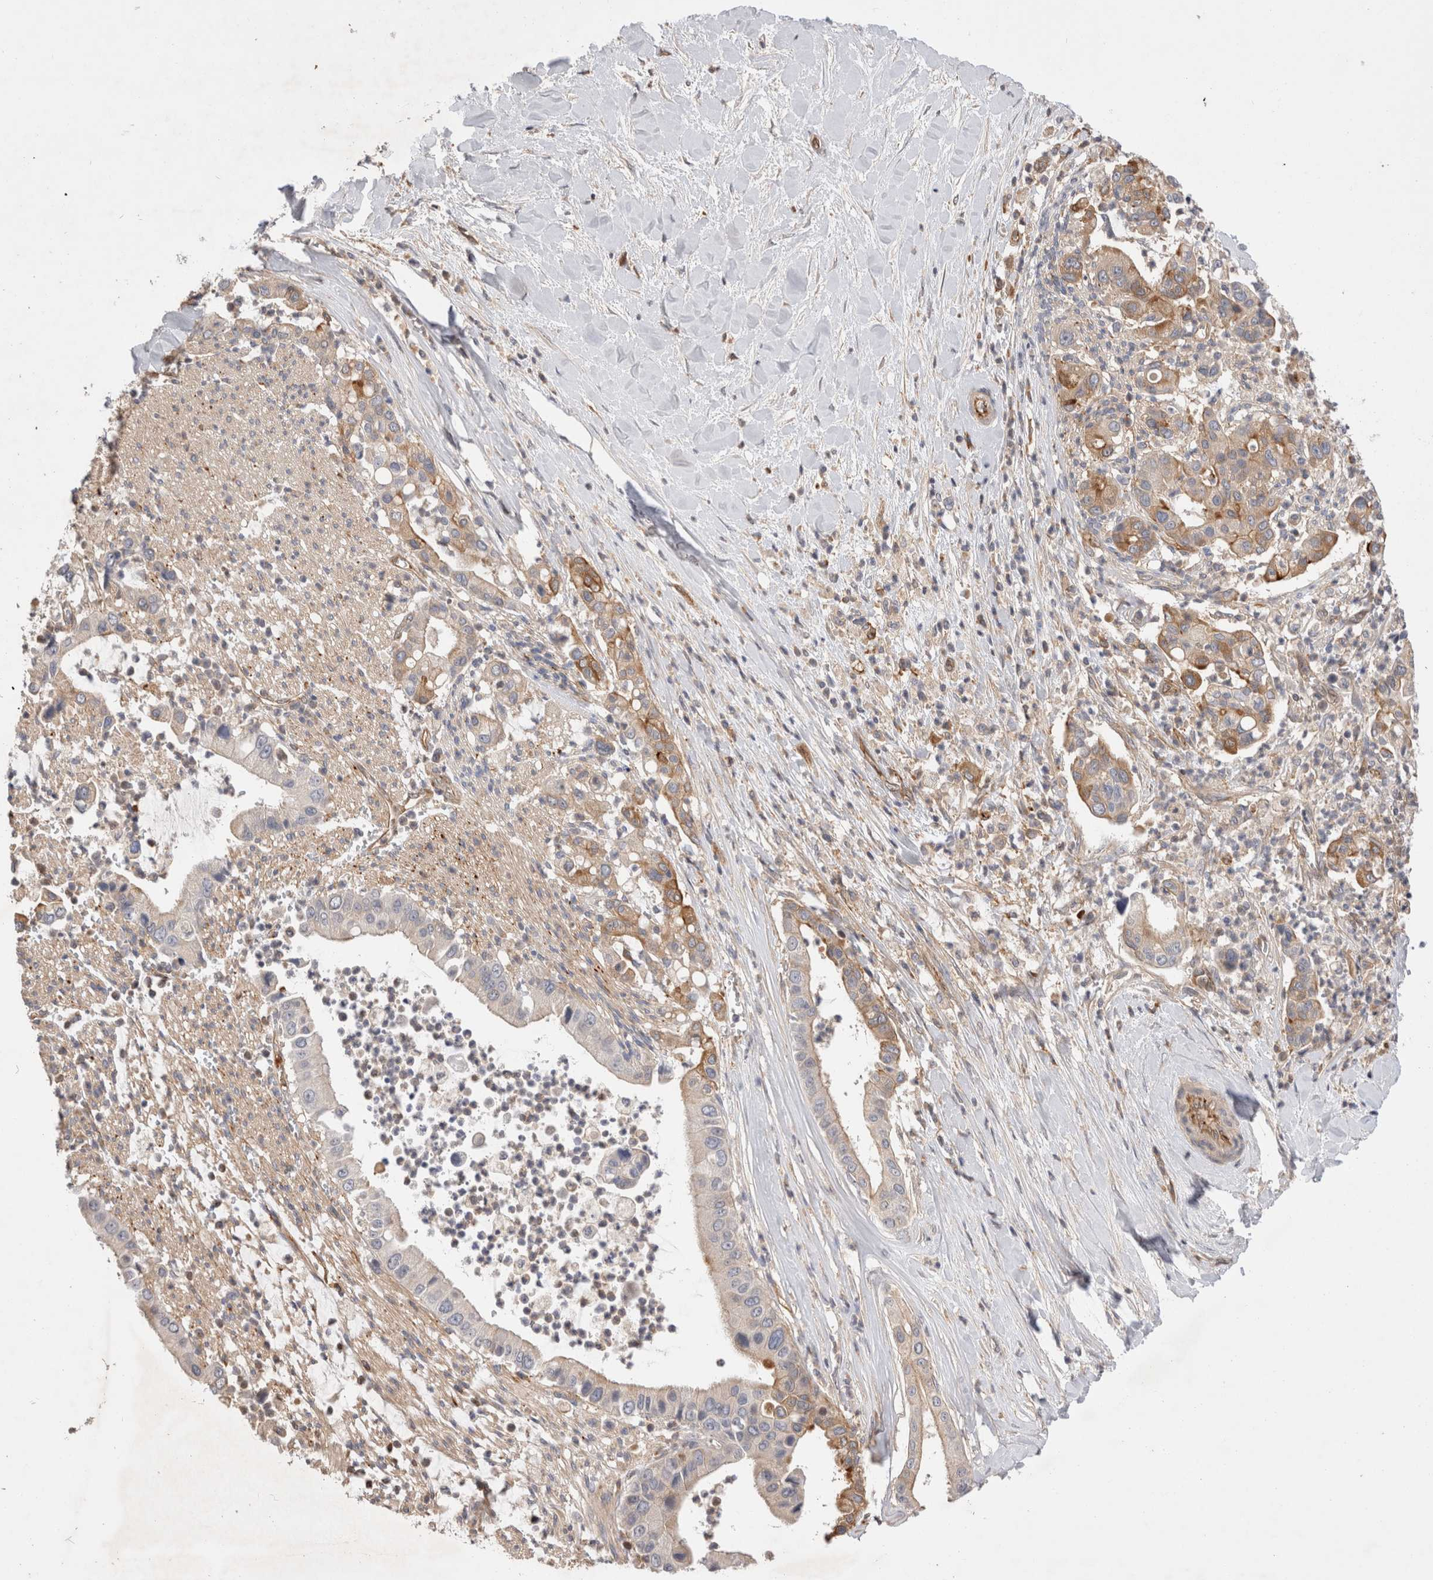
{"staining": {"intensity": "moderate", "quantity": "<25%", "location": "cytoplasmic/membranous"}, "tissue": "liver cancer", "cell_type": "Tumor cells", "image_type": "cancer", "snomed": [{"axis": "morphology", "description": "Cholangiocarcinoma"}, {"axis": "topography", "description": "Liver"}], "caption": "Moderate cytoplasmic/membranous staining for a protein is identified in approximately <25% of tumor cells of liver cholangiocarcinoma using IHC.", "gene": "BNIP2", "patient": {"sex": "female", "age": 54}}